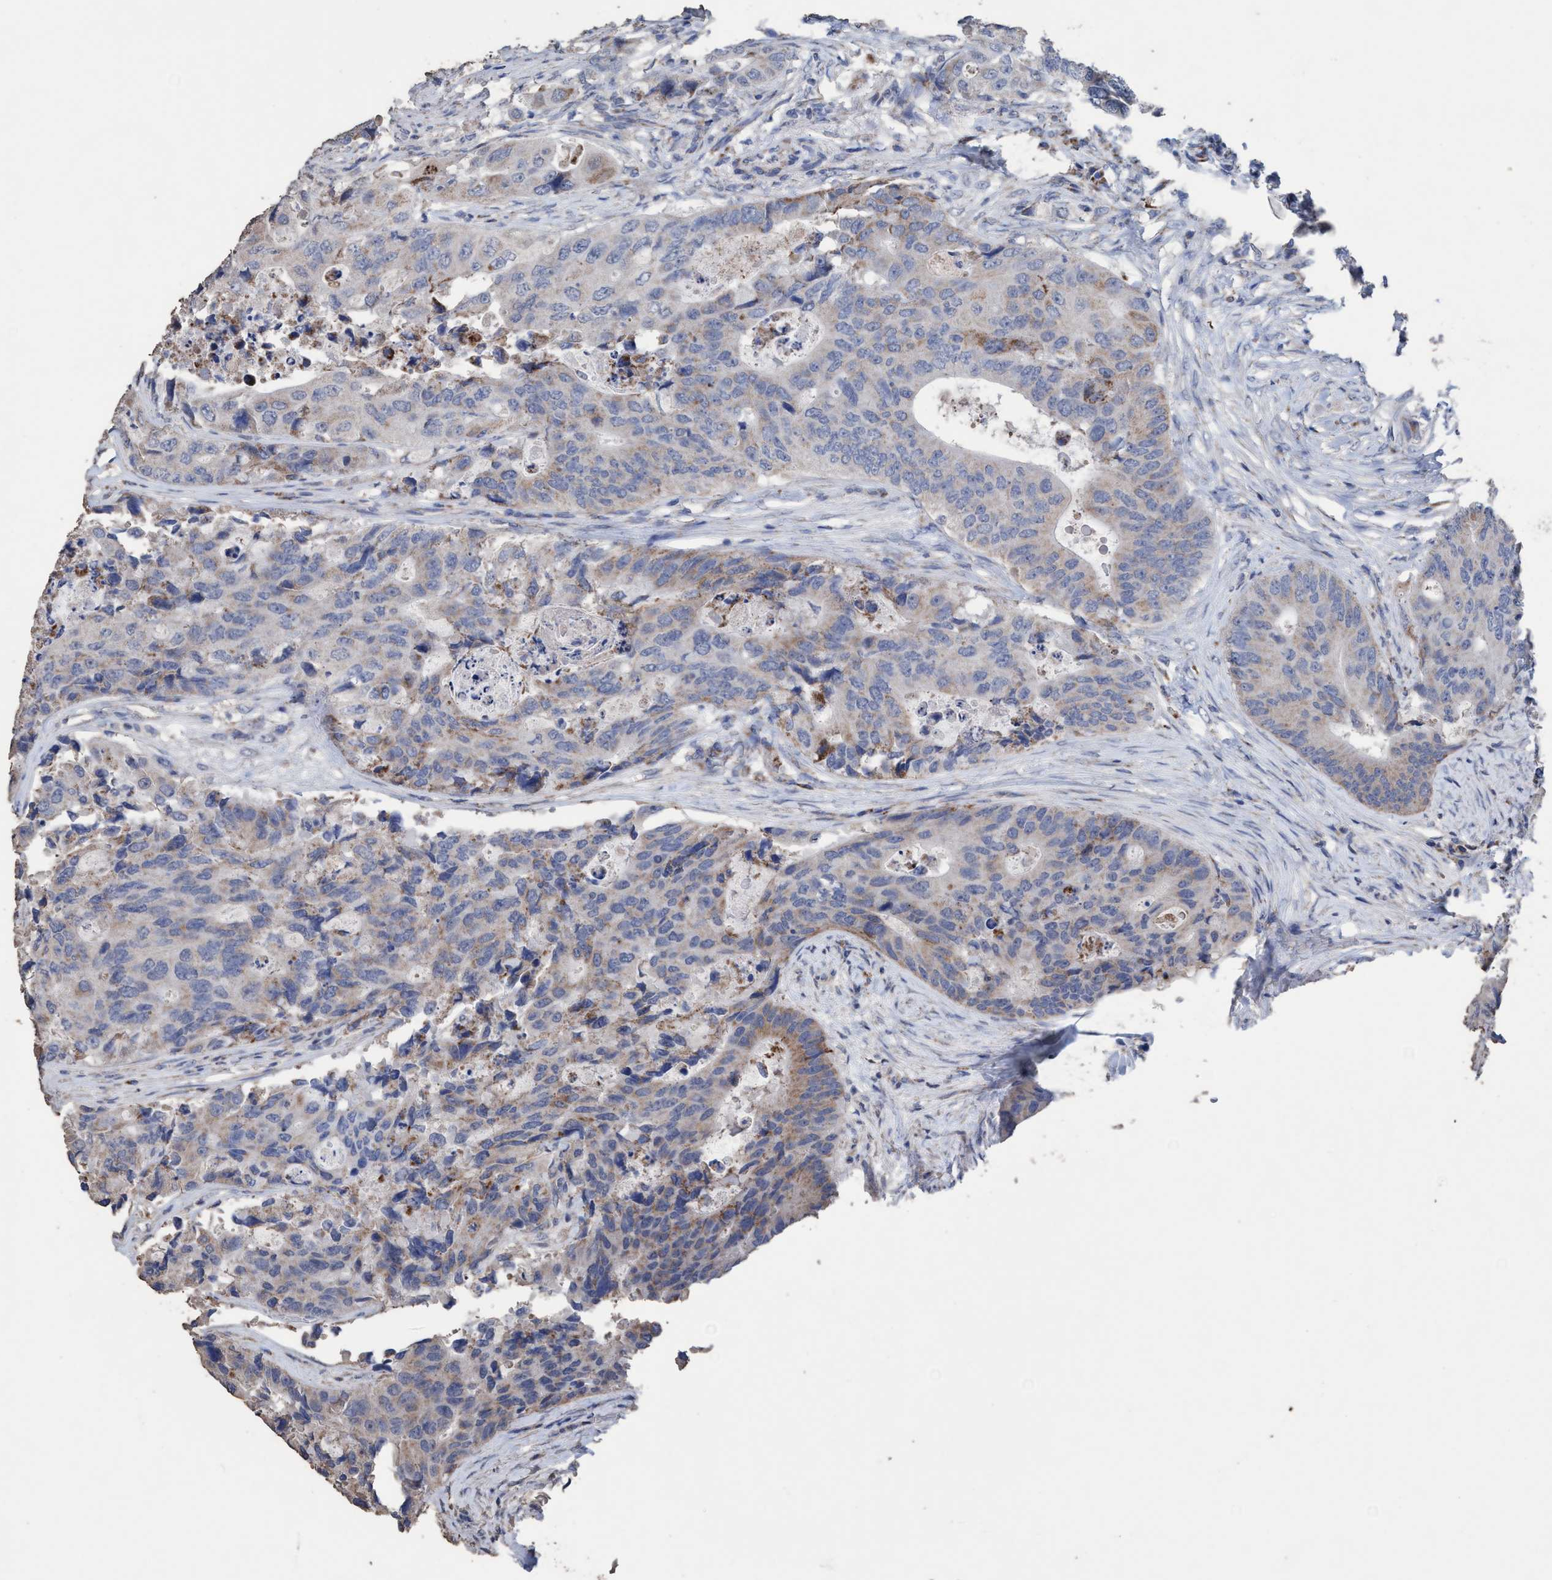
{"staining": {"intensity": "weak", "quantity": "25%-75%", "location": "cytoplasmic/membranous"}, "tissue": "colorectal cancer", "cell_type": "Tumor cells", "image_type": "cancer", "snomed": [{"axis": "morphology", "description": "Adenocarcinoma, NOS"}, {"axis": "topography", "description": "Colon"}], "caption": "A low amount of weak cytoplasmic/membranous expression is present in approximately 25%-75% of tumor cells in colorectal cancer tissue. The staining was performed using DAB to visualize the protein expression in brown, while the nuclei were stained in blue with hematoxylin (Magnification: 20x).", "gene": "RSAD1", "patient": {"sex": "male", "age": 71}}